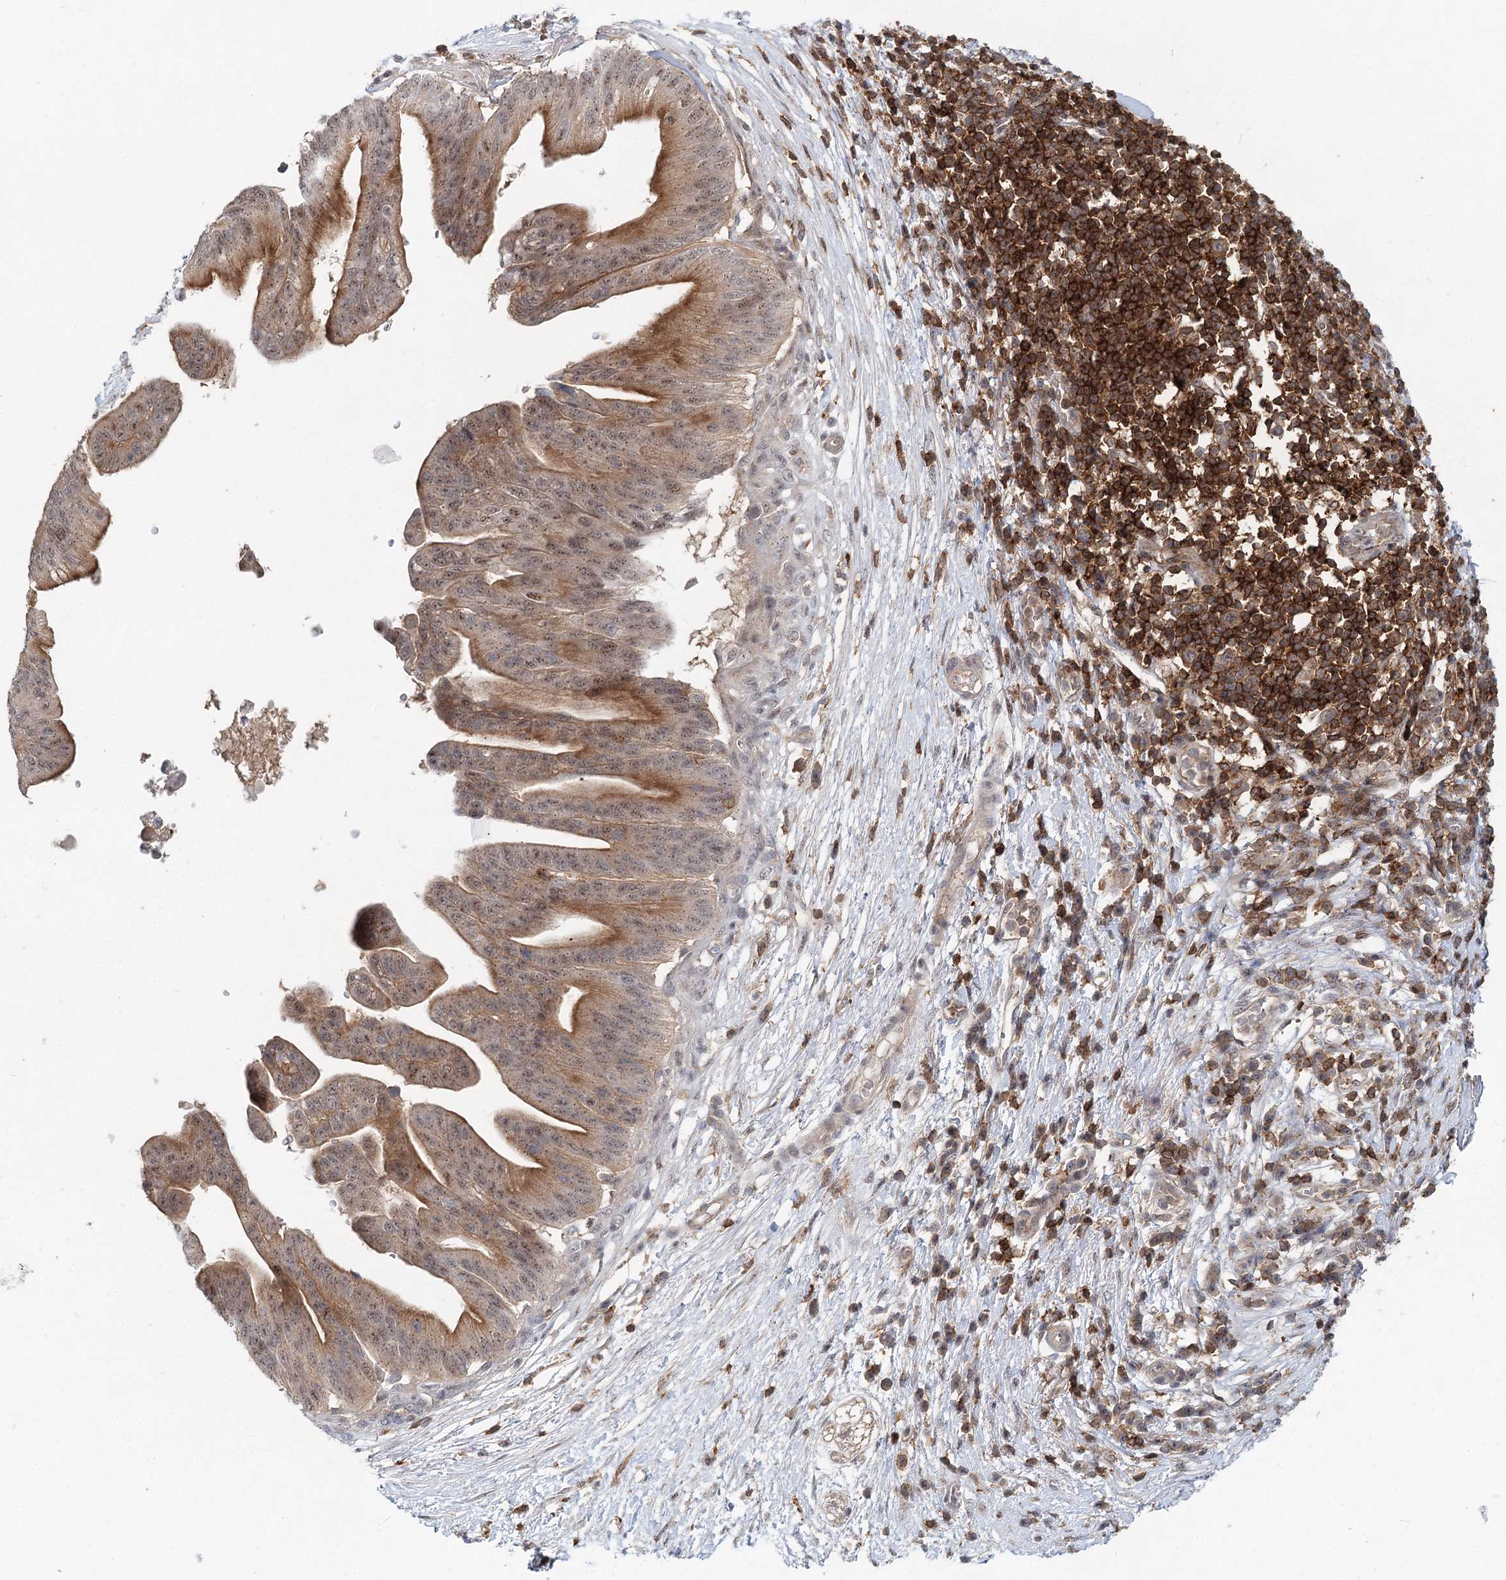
{"staining": {"intensity": "weak", "quantity": ">75%", "location": "cytoplasmic/membranous,nuclear"}, "tissue": "pancreatic cancer", "cell_type": "Tumor cells", "image_type": "cancer", "snomed": [{"axis": "morphology", "description": "Adenocarcinoma, NOS"}, {"axis": "topography", "description": "Pancreas"}], "caption": "Adenocarcinoma (pancreatic) stained with a protein marker shows weak staining in tumor cells.", "gene": "CDC42SE2", "patient": {"sex": "male", "age": 68}}